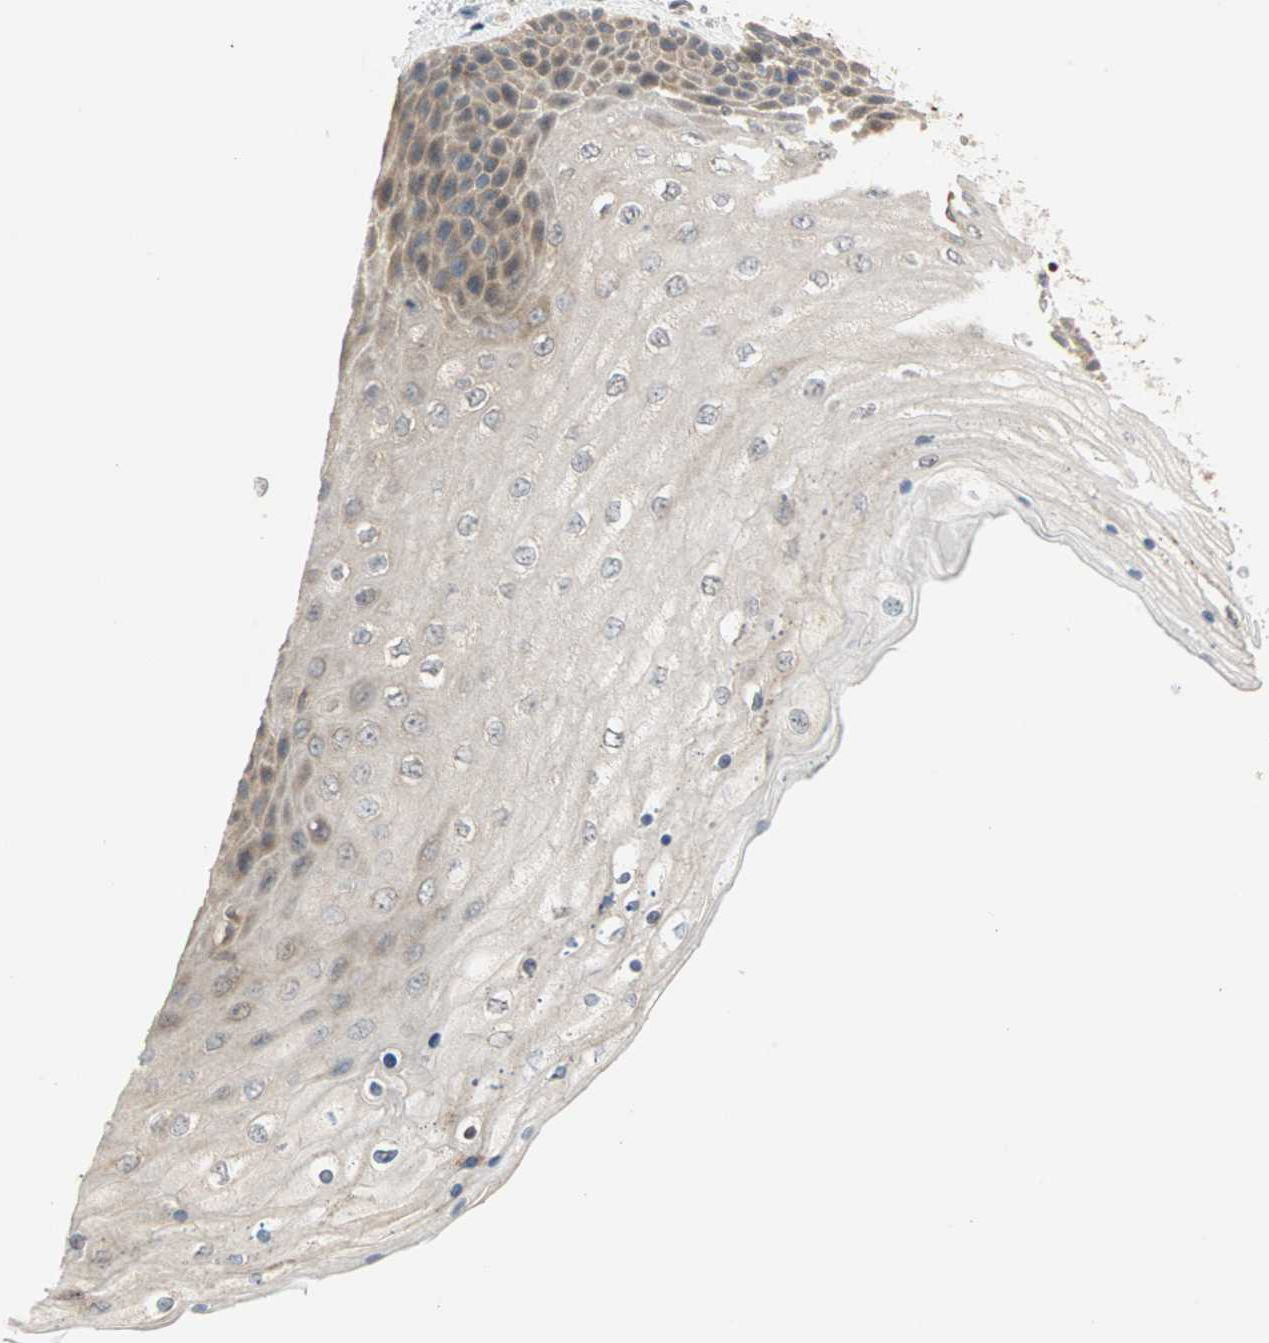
{"staining": {"intensity": "weak", "quantity": "<25%", "location": "cytoplasmic/membranous"}, "tissue": "skin", "cell_type": "Epidermal cells", "image_type": "normal", "snomed": [{"axis": "morphology", "description": "Normal tissue, NOS"}, {"axis": "topography", "description": "Anal"}], "caption": "This is an immunohistochemistry (IHC) image of unremarkable skin. There is no positivity in epidermal cells.", "gene": "SAR1A", "patient": {"sex": "female", "age": 46}}